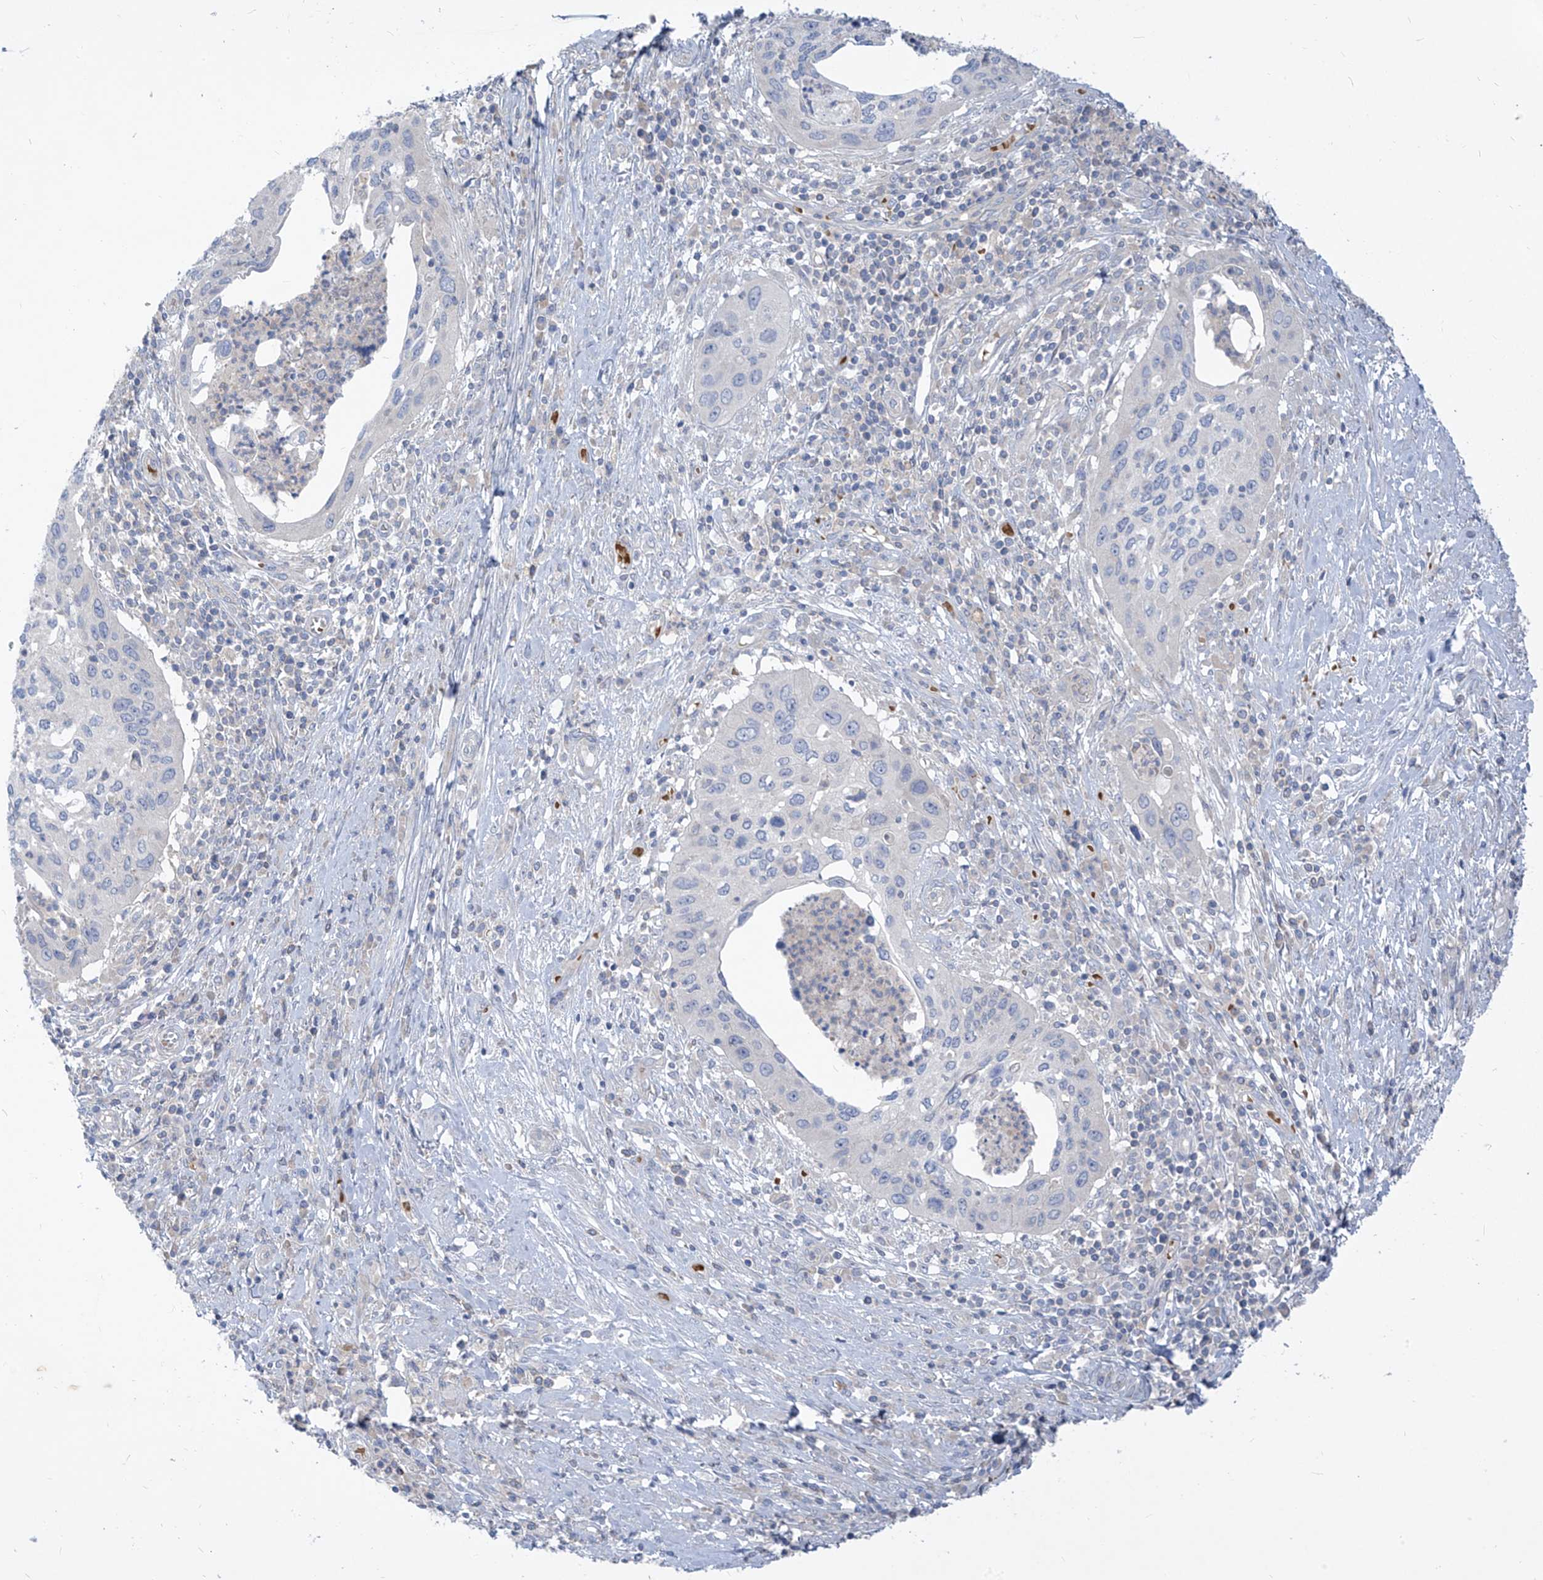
{"staining": {"intensity": "negative", "quantity": "none", "location": "none"}, "tissue": "cervical cancer", "cell_type": "Tumor cells", "image_type": "cancer", "snomed": [{"axis": "morphology", "description": "Squamous cell carcinoma, NOS"}, {"axis": "topography", "description": "Cervix"}], "caption": "Immunohistochemistry (IHC) image of human cervical squamous cell carcinoma stained for a protein (brown), which demonstrates no expression in tumor cells. (Stains: DAB (3,3'-diaminobenzidine) immunohistochemistry (IHC) with hematoxylin counter stain, Microscopy: brightfield microscopy at high magnification).", "gene": "DGKQ", "patient": {"sex": "female", "age": 38}}